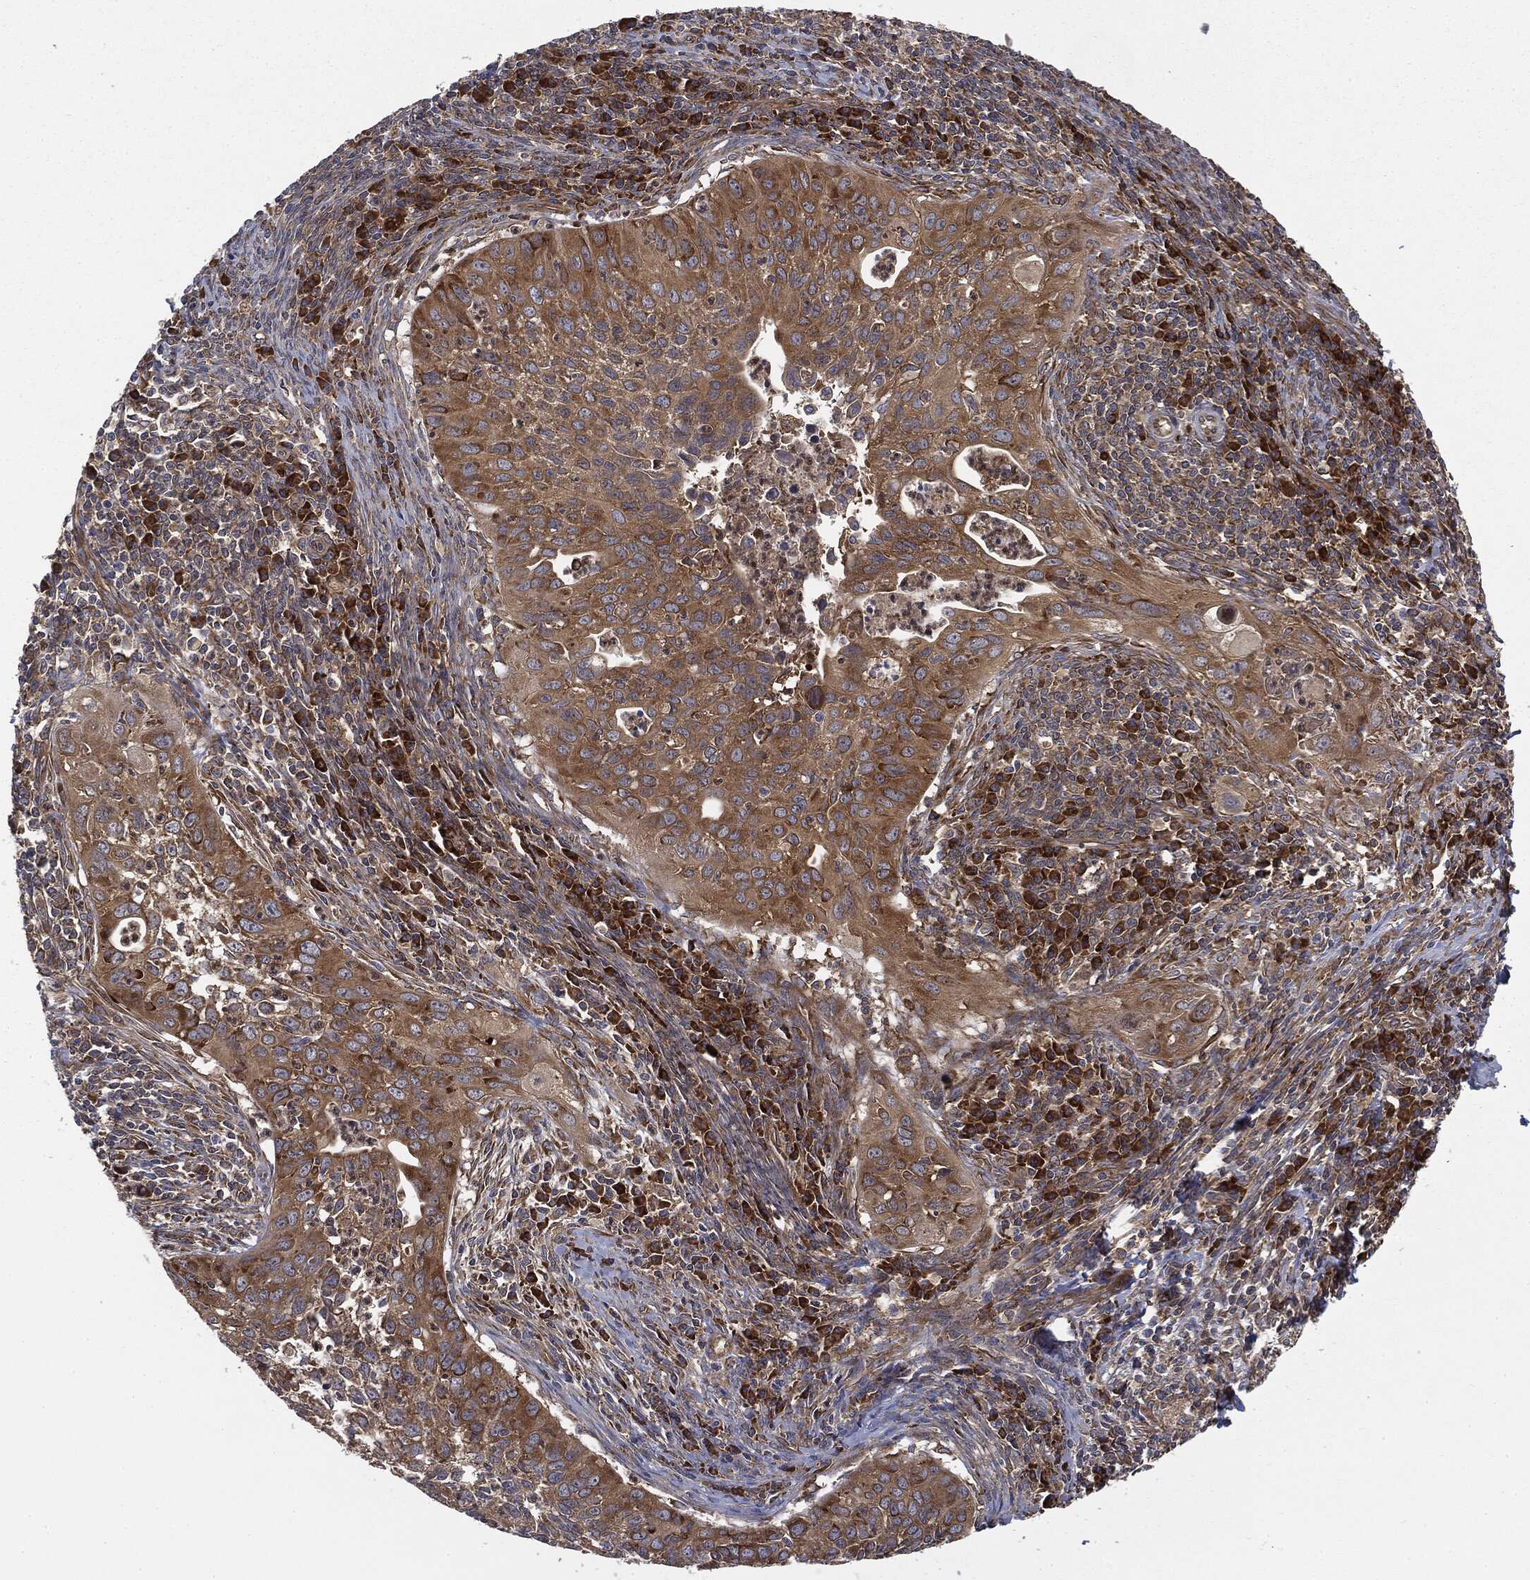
{"staining": {"intensity": "moderate", "quantity": ">75%", "location": "cytoplasmic/membranous"}, "tissue": "cervical cancer", "cell_type": "Tumor cells", "image_type": "cancer", "snomed": [{"axis": "morphology", "description": "Squamous cell carcinoma, NOS"}, {"axis": "topography", "description": "Cervix"}], "caption": "Squamous cell carcinoma (cervical) tissue exhibits moderate cytoplasmic/membranous expression in about >75% of tumor cells", "gene": "EIF2AK2", "patient": {"sex": "female", "age": 26}}